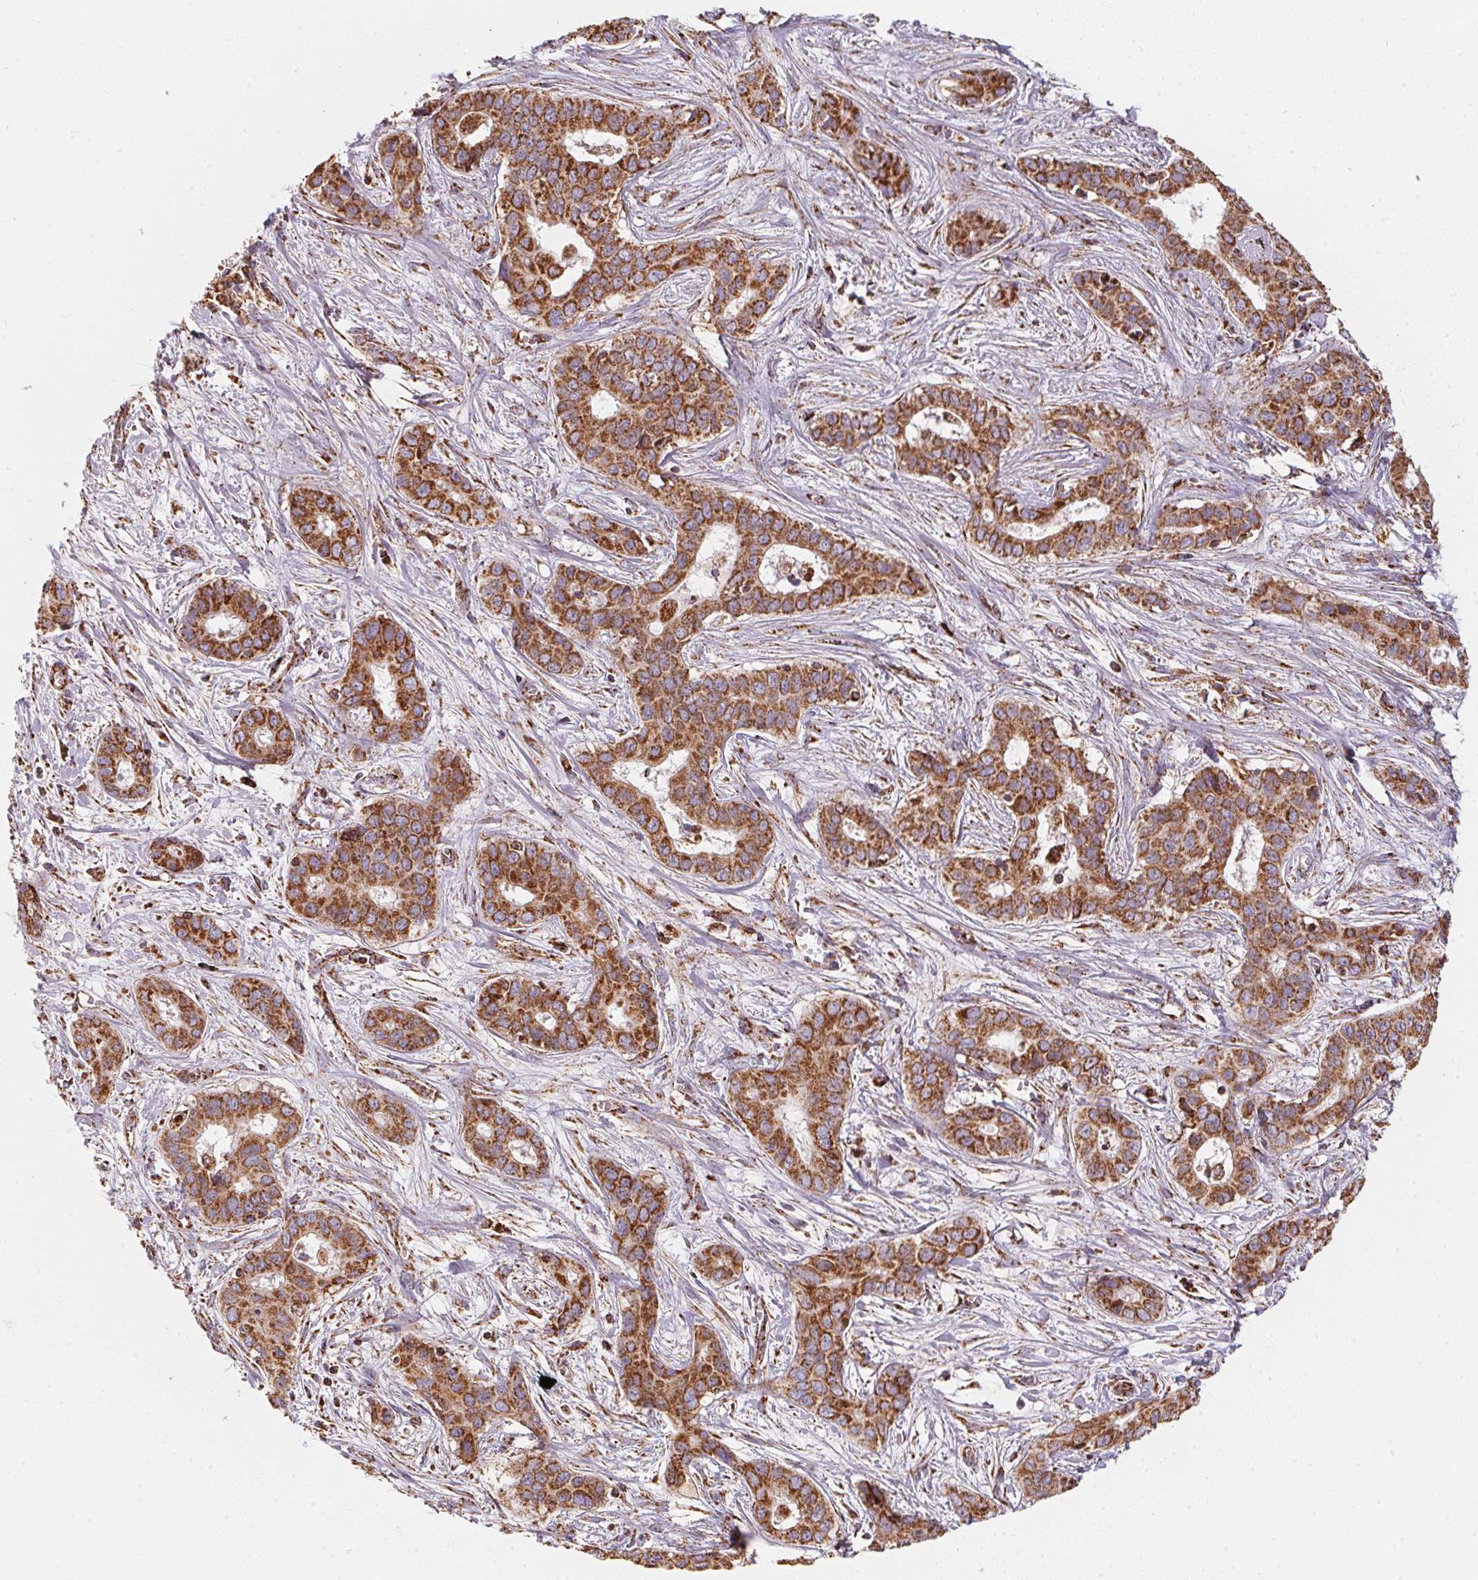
{"staining": {"intensity": "strong", "quantity": ">75%", "location": "cytoplasmic/membranous"}, "tissue": "liver cancer", "cell_type": "Tumor cells", "image_type": "cancer", "snomed": [{"axis": "morphology", "description": "Cholangiocarcinoma"}, {"axis": "topography", "description": "Liver"}], "caption": "This is a photomicrograph of immunohistochemistry staining of liver cancer, which shows strong expression in the cytoplasmic/membranous of tumor cells.", "gene": "NDUFS2", "patient": {"sex": "female", "age": 65}}